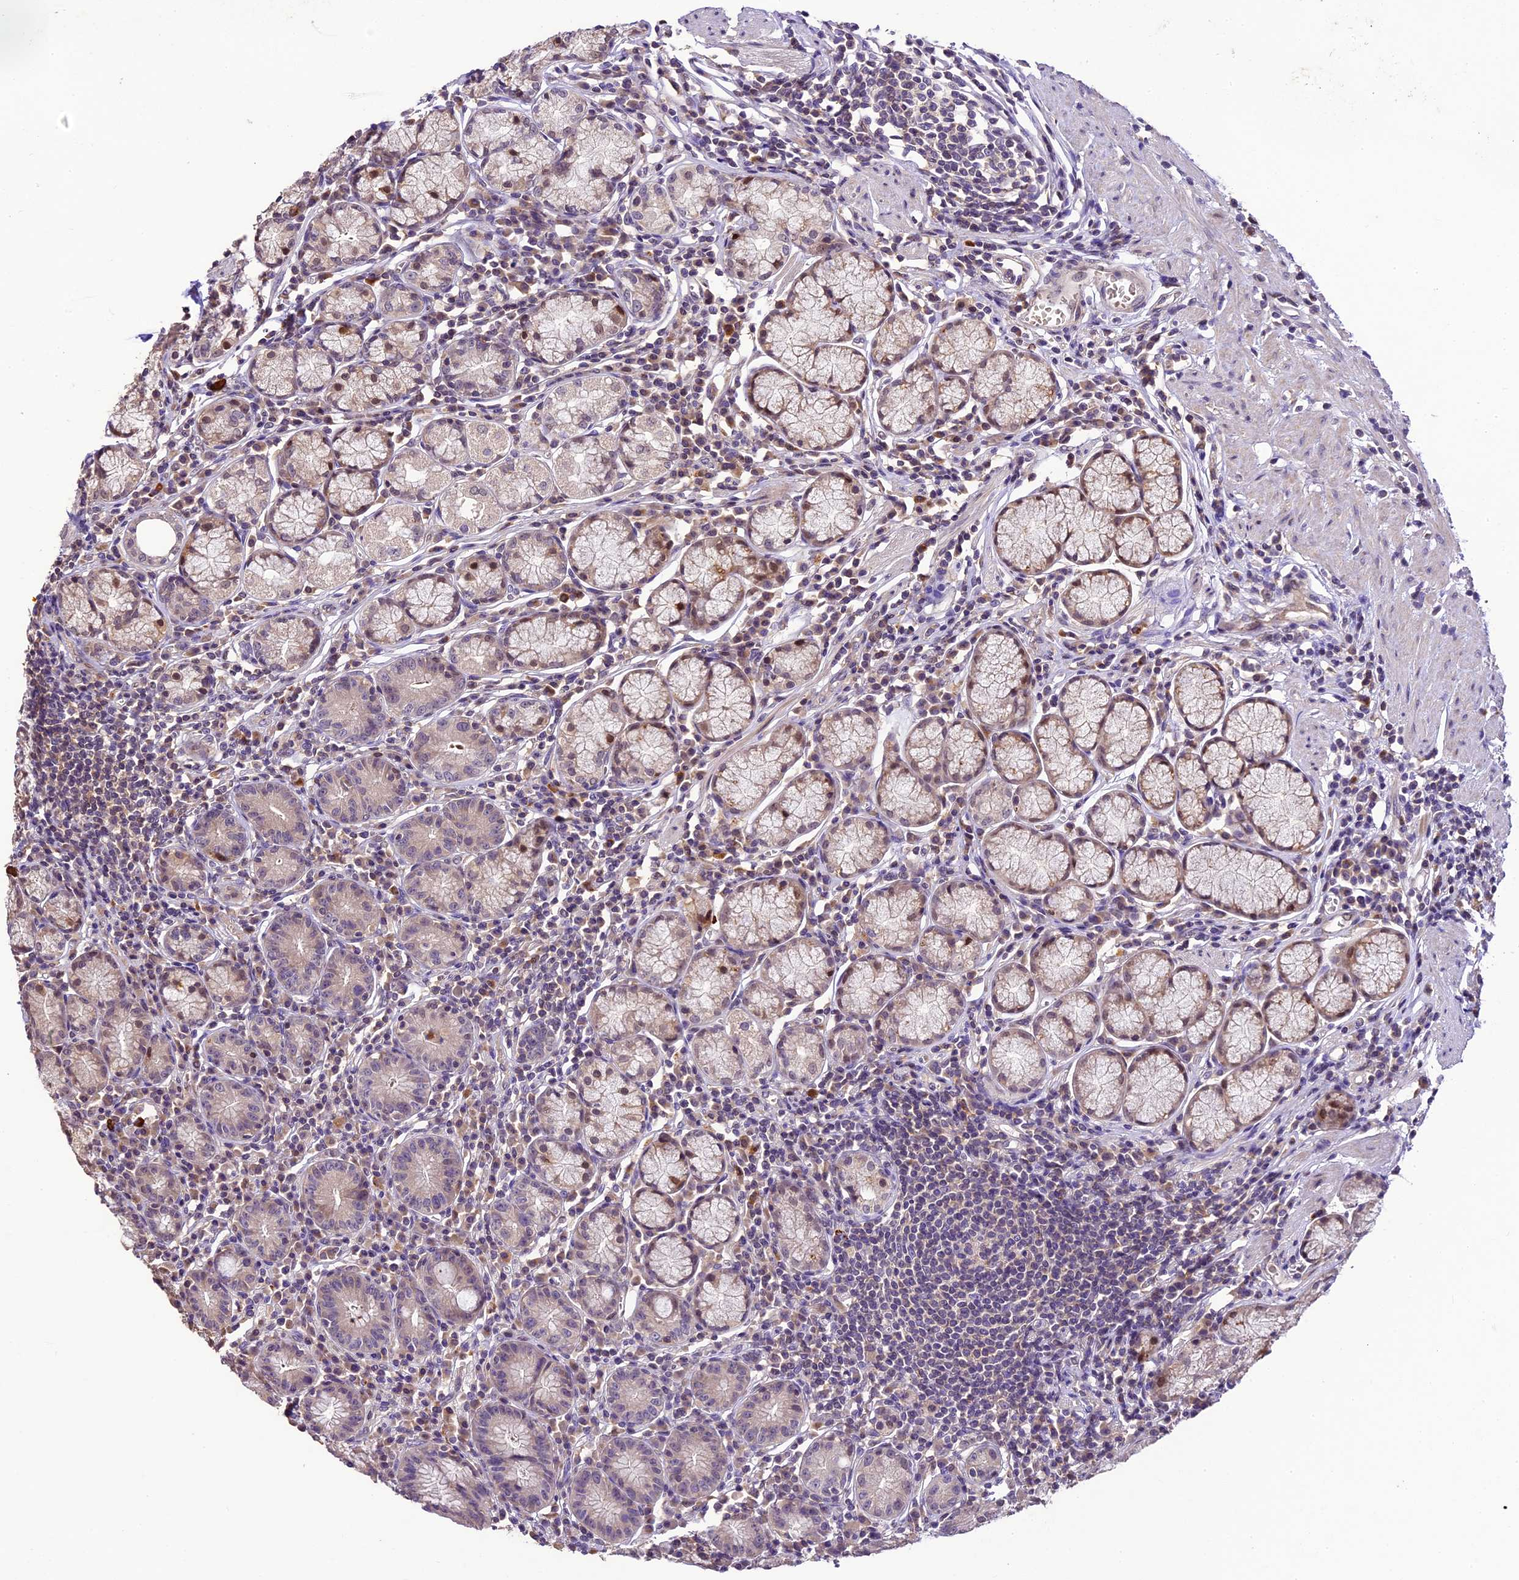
{"staining": {"intensity": "weak", "quantity": "<25%", "location": "cytoplasmic/membranous"}, "tissue": "stomach", "cell_type": "Glandular cells", "image_type": "normal", "snomed": [{"axis": "morphology", "description": "Normal tissue, NOS"}, {"axis": "topography", "description": "Stomach"}], "caption": "The immunohistochemistry histopathology image has no significant expression in glandular cells of stomach.", "gene": "DGKH", "patient": {"sex": "male", "age": 55}}